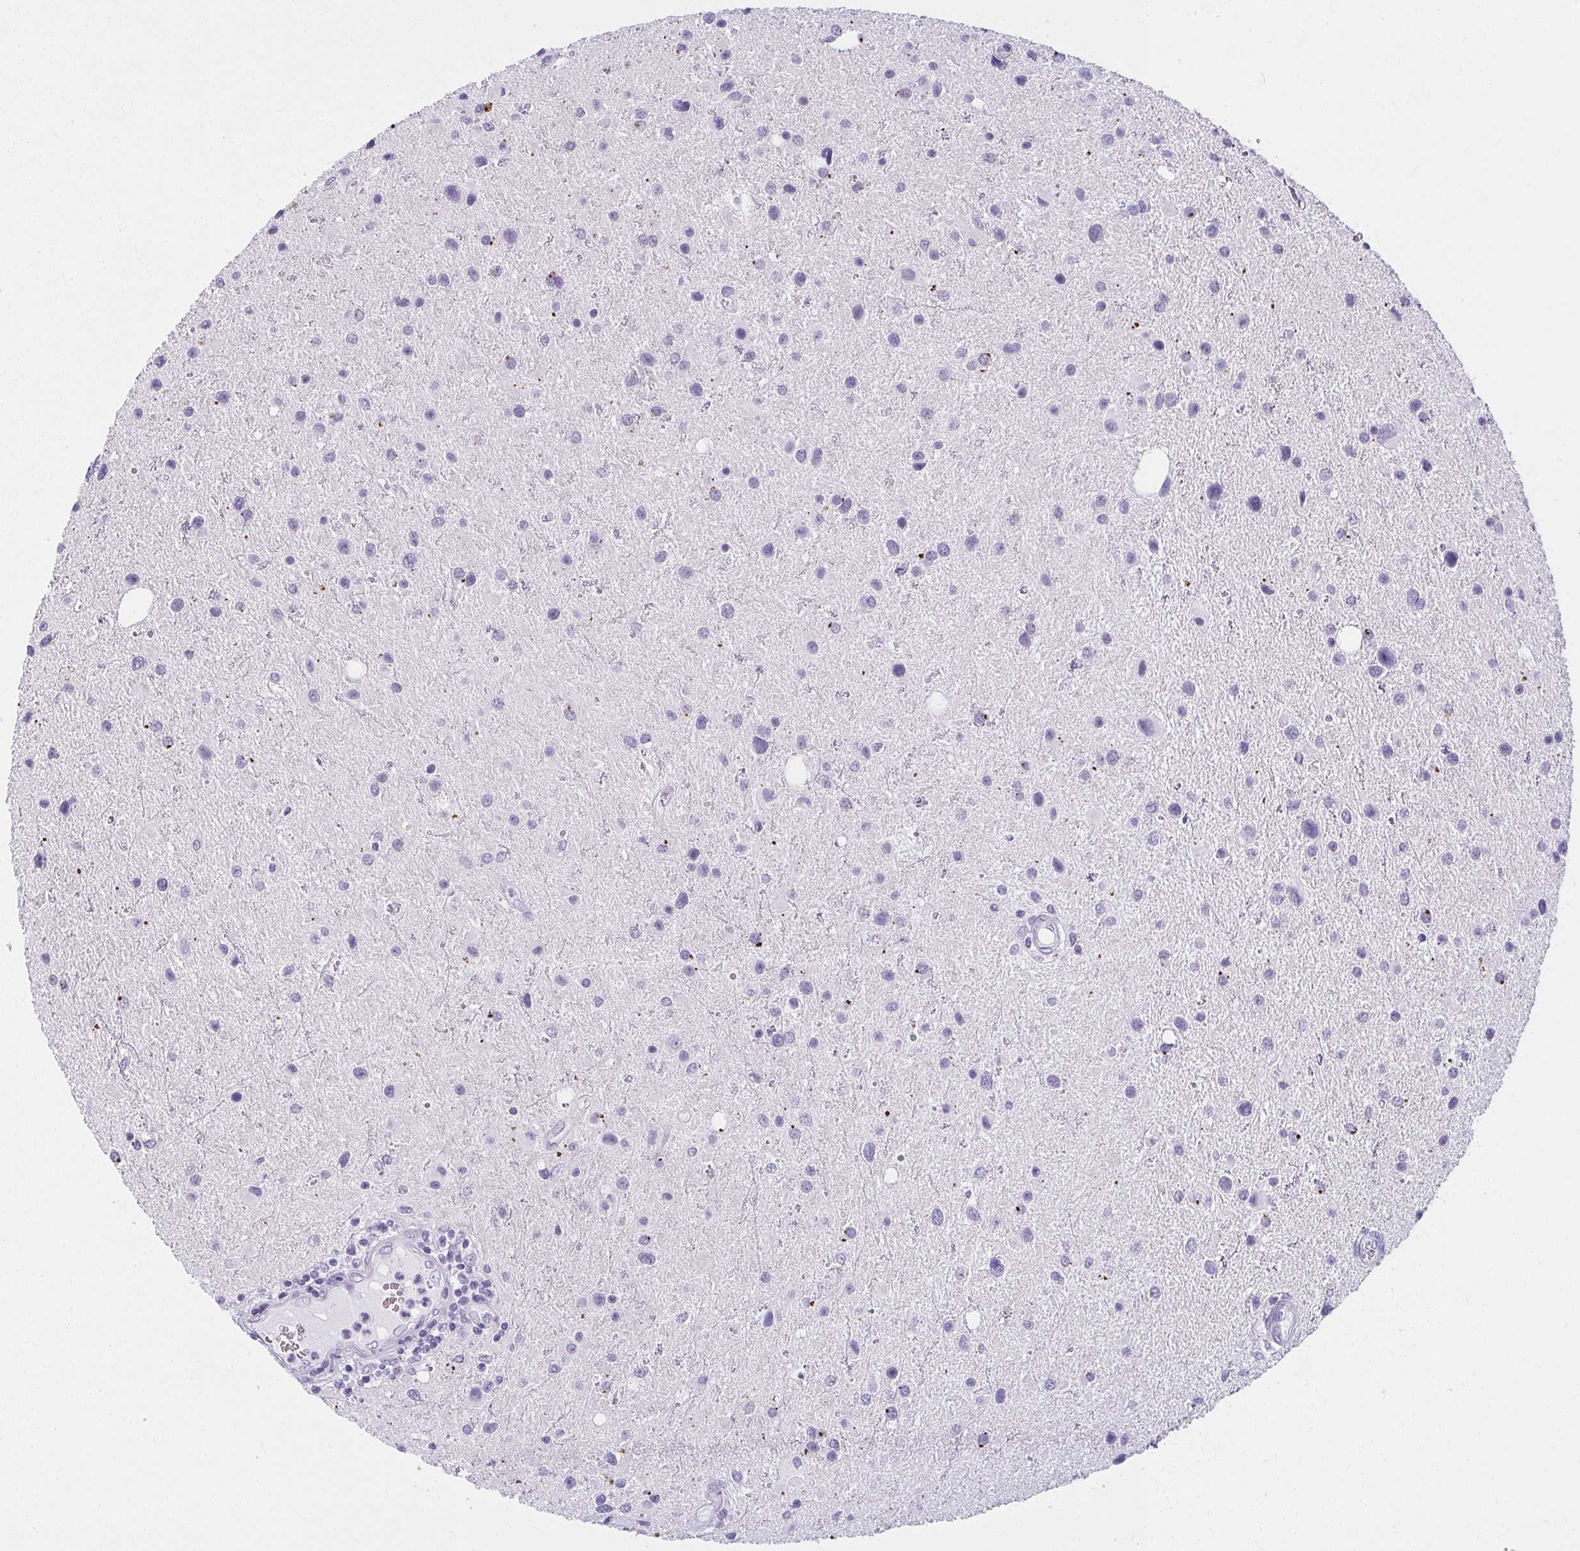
{"staining": {"intensity": "negative", "quantity": "none", "location": "none"}, "tissue": "glioma", "cell_type": "Tumor cells", "image_type": "cancer", "snomed": [{"axis": "morphology", "description": "Glioma, malignant, Low grade"}, {"axis": "topography", "description": "Brain"}], "caption": "Tumor cells show no significant protein expression in glioma.", "gene": "MOBP", "patient": {"sex": "female", "age": 32}}